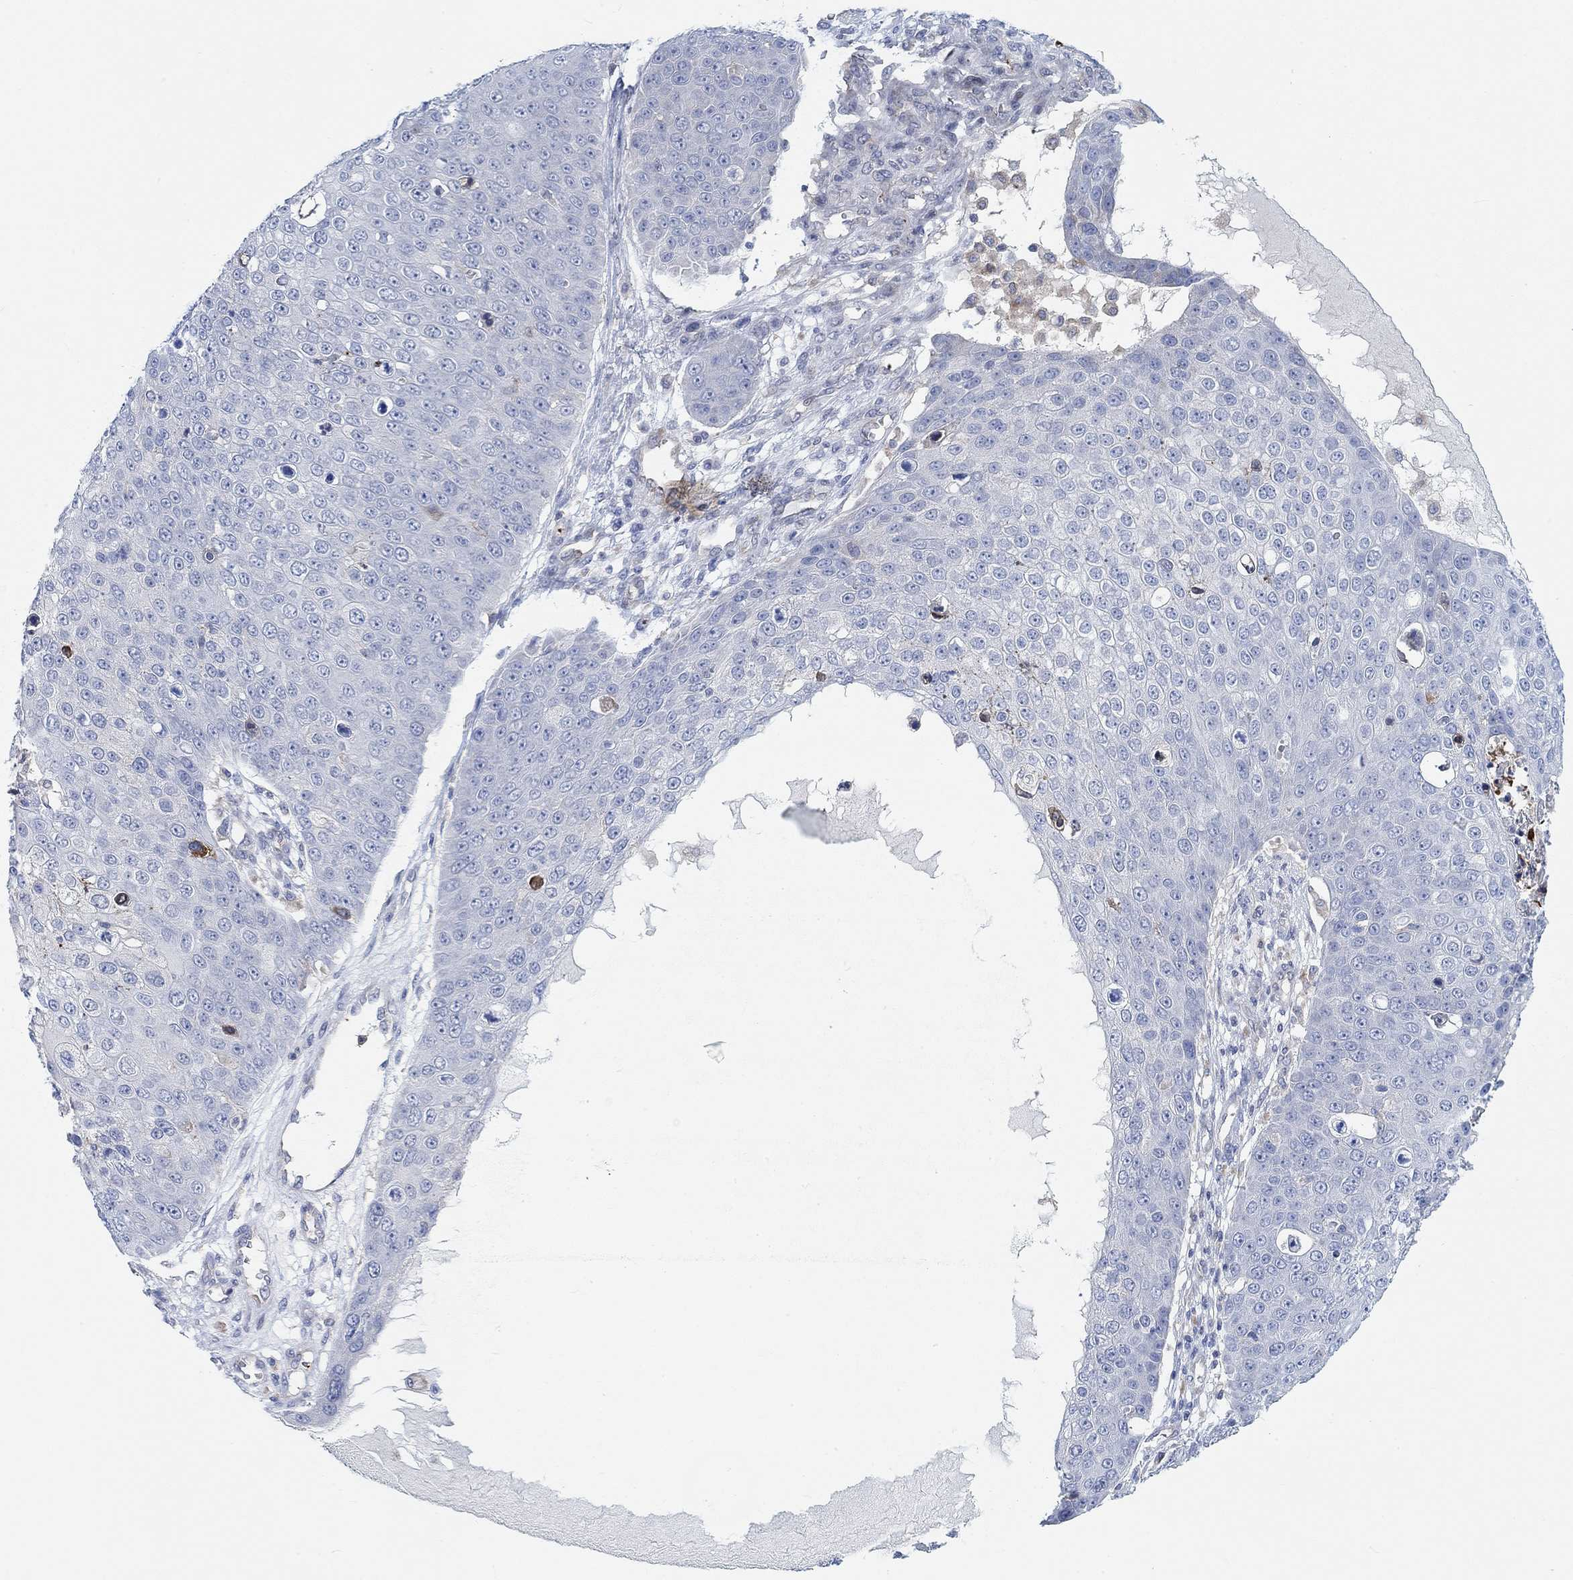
{"staining": {"intensity": "strong", "quantity": "<25%", "location": "cytoplasmic/membranous"}, "tissue": "skin cancer", "cell_type": "Tumor cells", "image_type": "cancer", "snomed": [{"axis": "morphology", "description": "Squamous cell carcinoma, NOS"}, {"axis": "topography", "description": "Skin"}], "caption": "This micrograph displays skin squamous cell carcinoma stained with immunohistochemistry to label a protein in brown. The cytoplasmic/membranous of tumor cells show strong positivity for the protein. Nuclei are counter-stained blue.", "gene": "PMFBP1", "patient": {"sex": "male", "age": 71}}